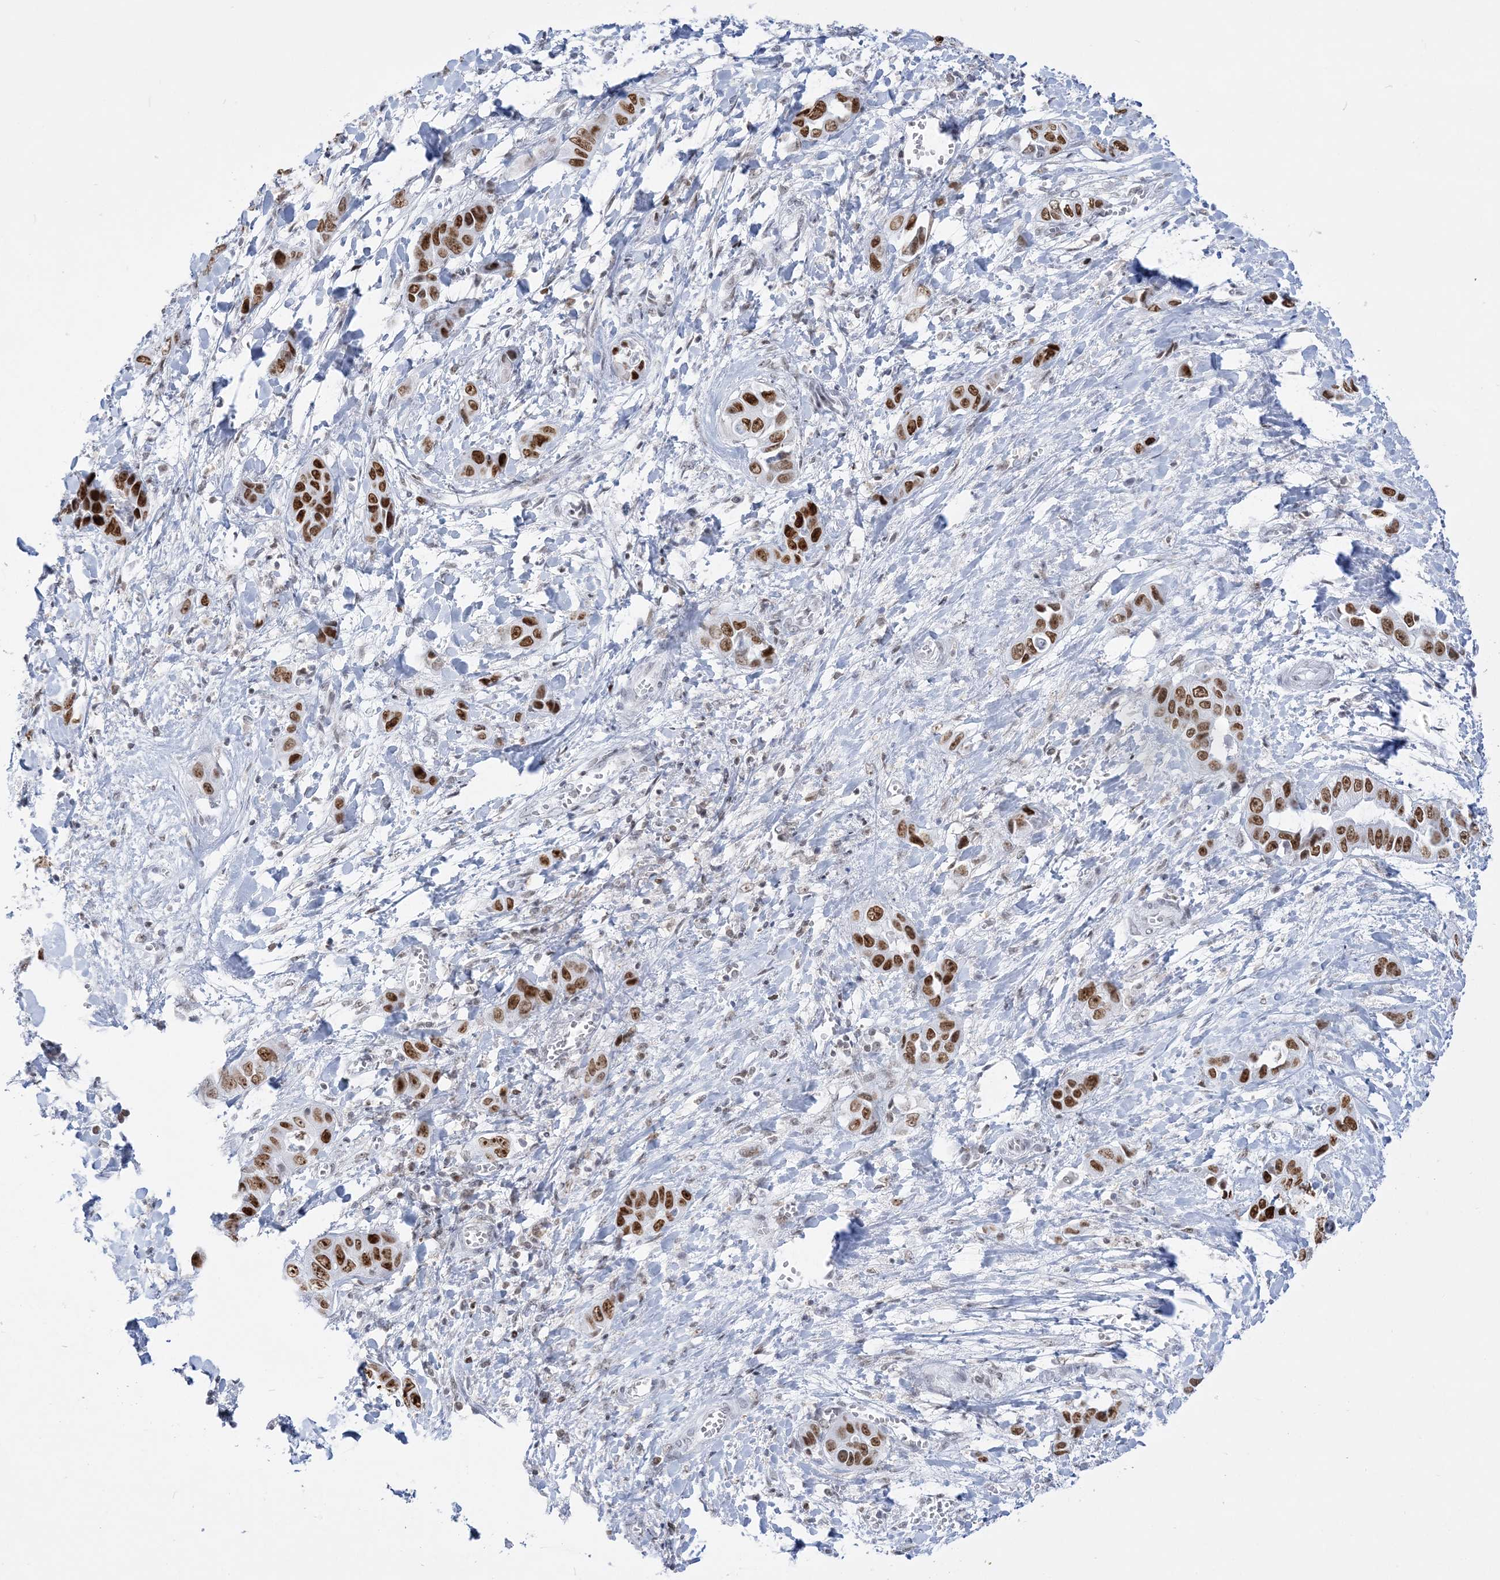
{"staining": {"intensity": "strong", "quantity": ">75%", "location": "nuclear"}, "tissue": "liver cancer", "cell_type": "Tumor cells", "image_type": "cancer", "snomed": [{"axis": "morphology", "description": "Cholangiocarcinoma"}, {"axis": "topography", "description": "Liver"}], "caption": "Liver cancer (cholangiocarcinoma) stained for a protein demonstrates strong nuclear positivity in tumor cells. (DAB = brown stain, brightfield microscopy at high magnification).", "gene": "DDX21", "patient": {"sex": "female", "age": 52}}